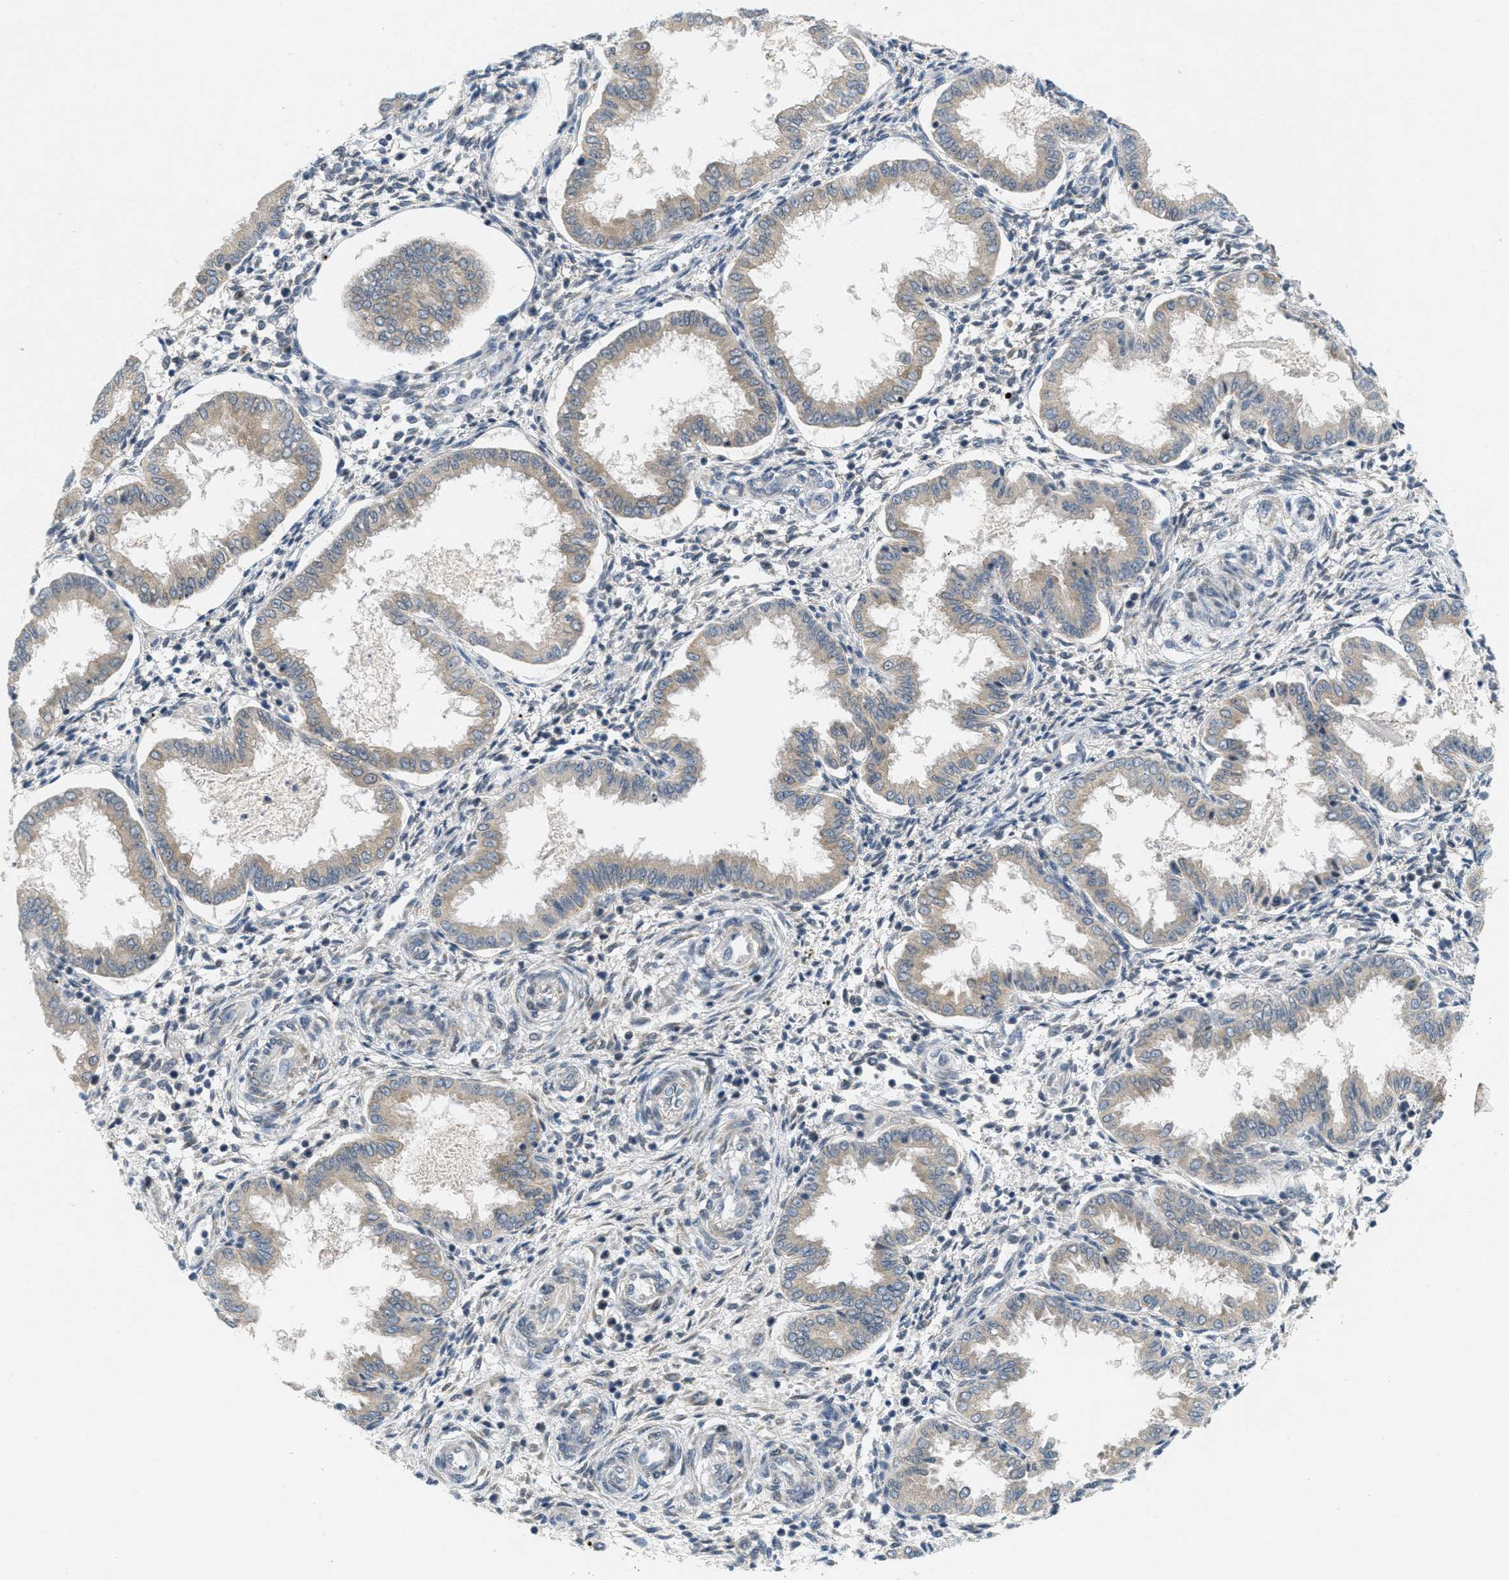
{"staining": {"intensity": "weak", "quantity": "<25%", "location": "cytoplasmic/membranous"}, "tissue": "endometrium", "cell_type": "Cells in endometrial stroma", "image_type": "normal", "snomed": [{"axis": "morphology", "description": "Normal tissue, NOS"}, {"axis": "topography", "description": "Endometrium"}], "caption": "Immunohistochemistry (IHC) image of benign endometrium stained for a protein (brown), which displays no positivity in cells in endometrial stroma.", "gene": "SIGMAR1", "patient": {"sex": "female", "age": 33}}